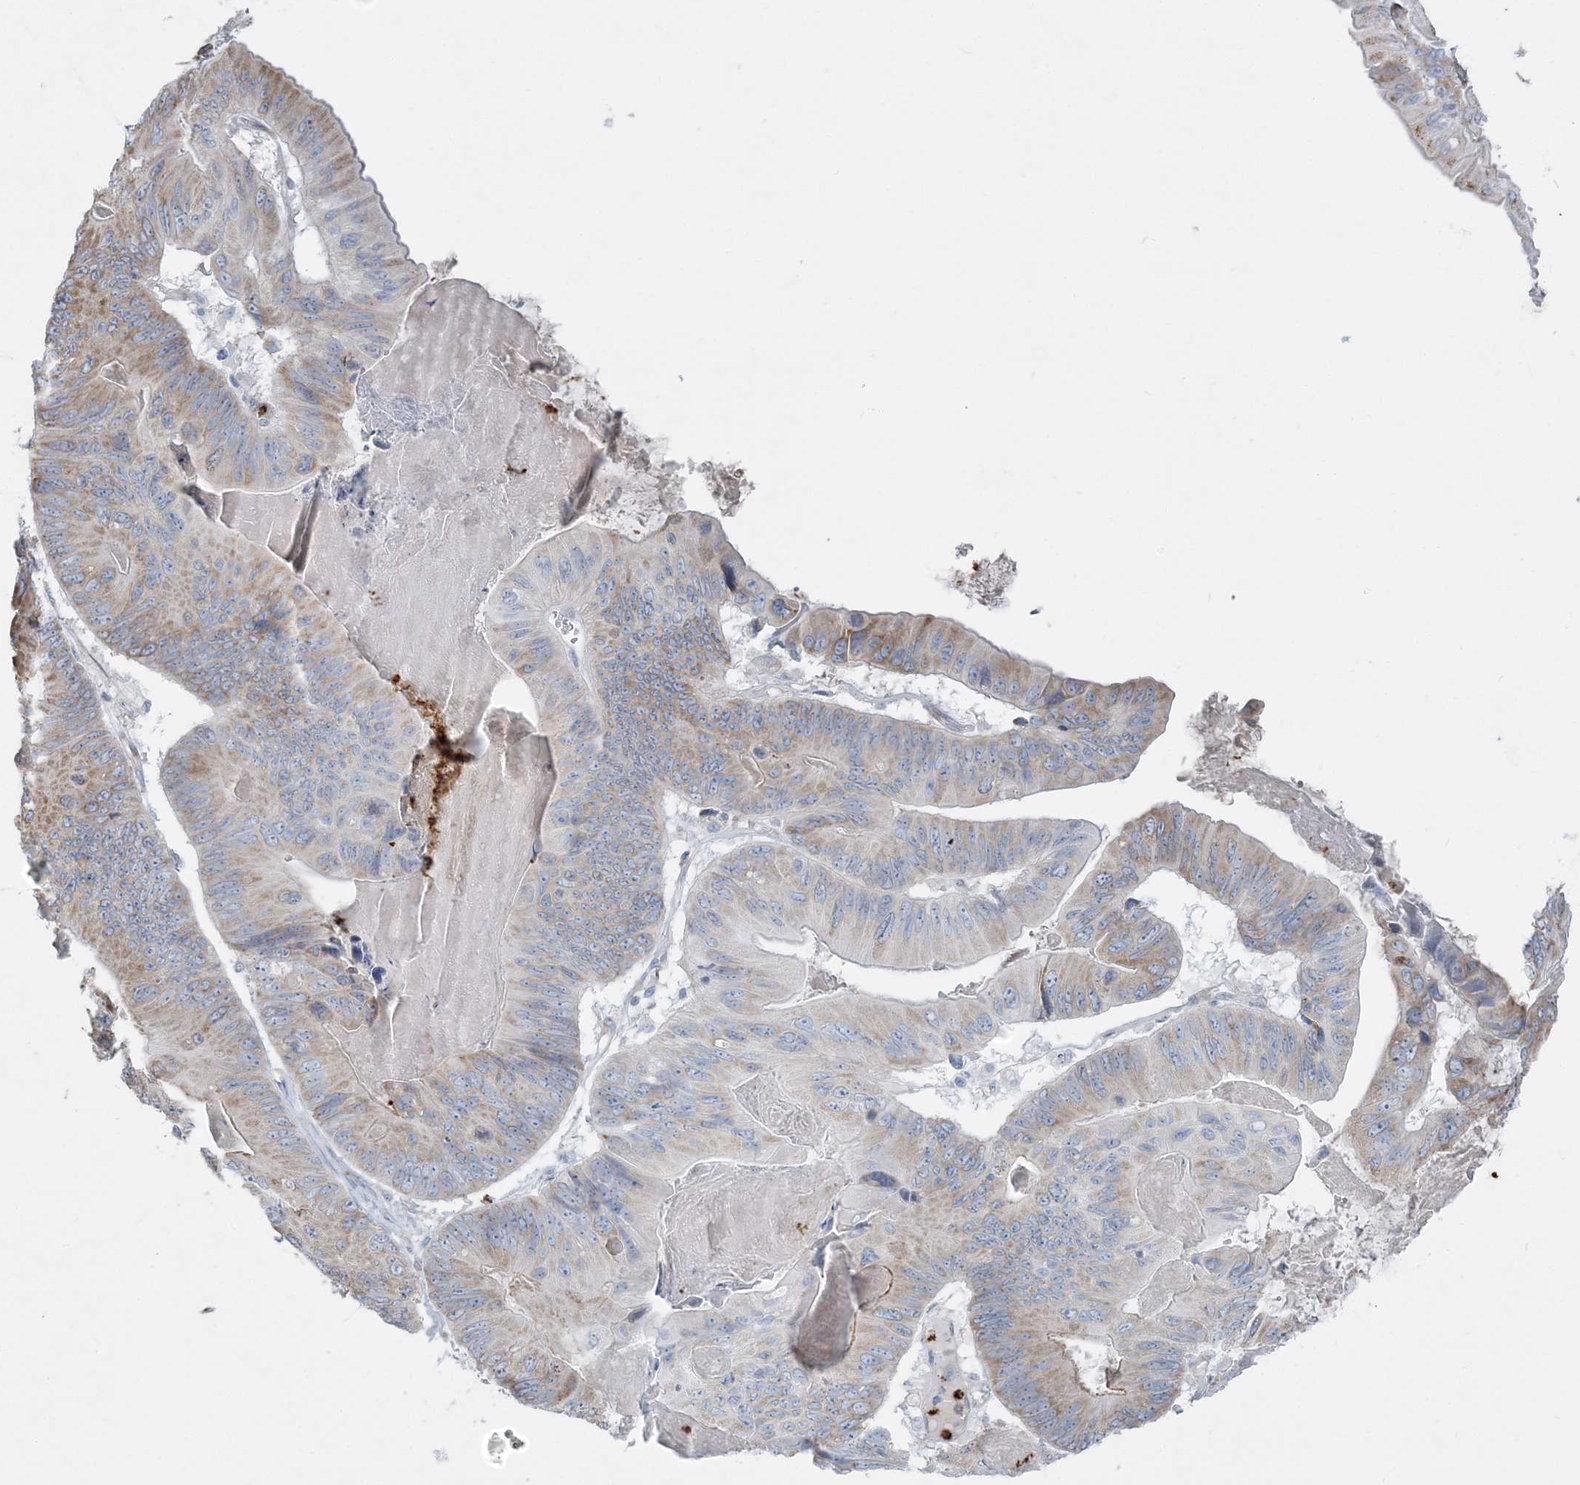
{"staining": {"intensity": "weak", "quantity": "25%-75%", "location": "cytoplasmic/membranous"}, "tissue": "ovarian cancer", "cell_type": "Tumor cells", "image_type": "cancer", "snomed": [{"axis": "morphology", "description": "Cystadenocarcinoma, mucinous, NOS"}, {"axis": "topography", "description": "Ovary"}], "caption": "A brown stain labels weak cytoplasmic/membranous staining of a protein in ovarian cancer tumor cells.", "gene": "CCNJ", "patient": {"sex": "female", "age": 61}}